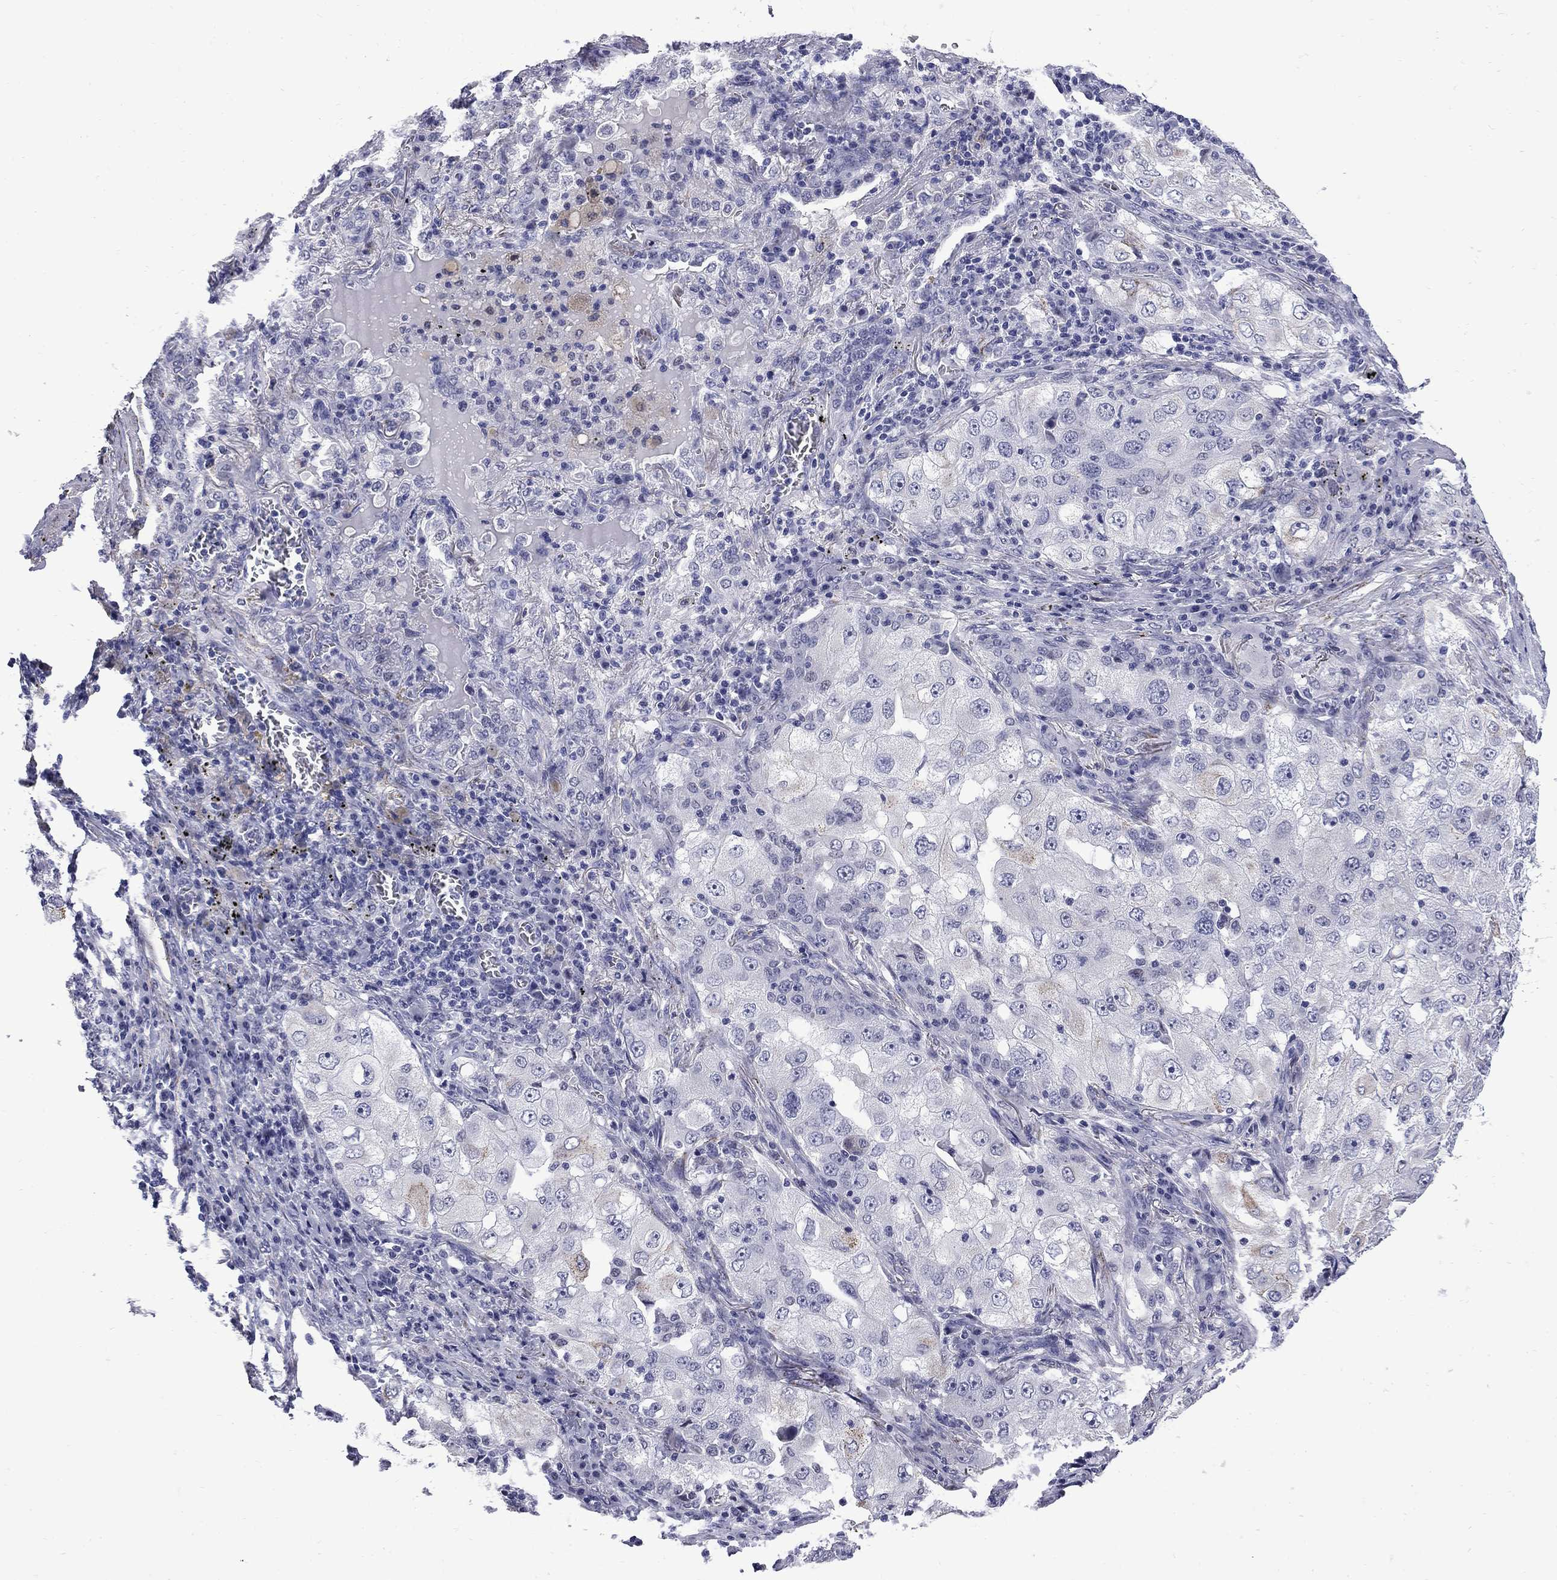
{"staining": {"intensity": "weak", "quantity": "<25%", "location": "cytoplasmic/membranous"}, "tissue": "lung cancer", "cell_type": "Tumor cells", "image_type": "cancer", "snomed": [{"axis": "morphology", "description": "Adenocarcinoma, NOS"}, {"axis": "topography", "description": "Lung"}], "caption": "This image is of lung cancer (adenocarcinoma) stained with immunohistochemistry to label a protein in brown with the nuclei are counter-stained blue. There is no staining in tumor cells.", "gene": "MGARP", "patient": {"sex": "female", "age": 61}}